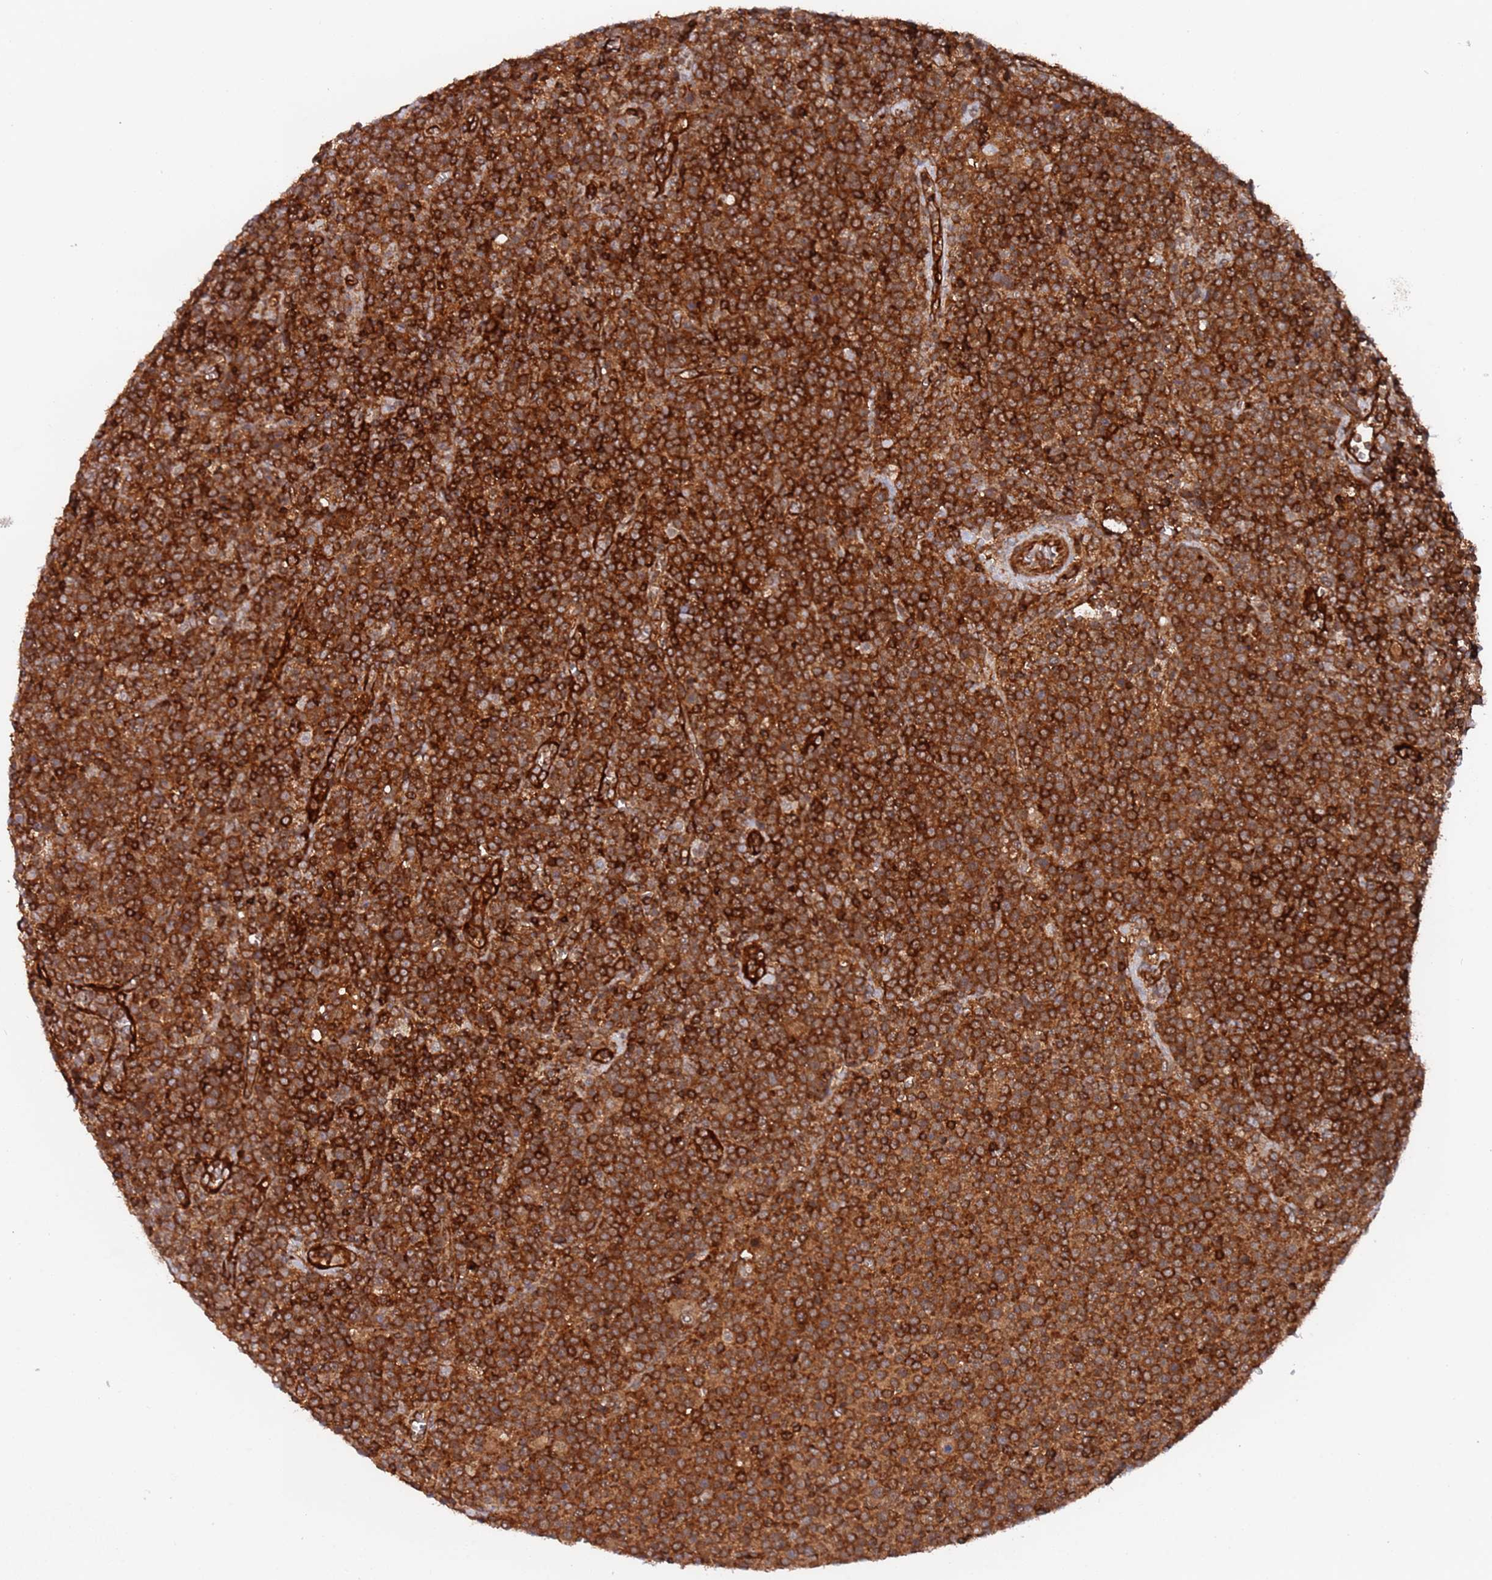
{"staining": {"intensity": "strong", "quantity": ">75%", "location": "cytoplasmic/membranous"}, "tissue": "lymphoma", "cell_type": "Tumor cells", "image_type": "cancer", "snomed": [{"axis": "morphology", "description": "Malignant lymphoma, non-Hodgkin's type, High grade"}, {"axis": "topography", "description": "Lymph node"}], "caption": "Protein positivity by immunohistochemistry (IHC) reveals strong cytoplasmic/membranous expression in about >75% of tumor cells in malignant lymphoma, non-Hodgkin's type (high-grade). The staining is performed using DAB (3,3'-diaminobenzidine) brown chromogen to label protein expression. The nuclei are counter-stained blue using hematoxylin.", "gene": "DDX60", "patient": {"sex": "male", "age": 61}}